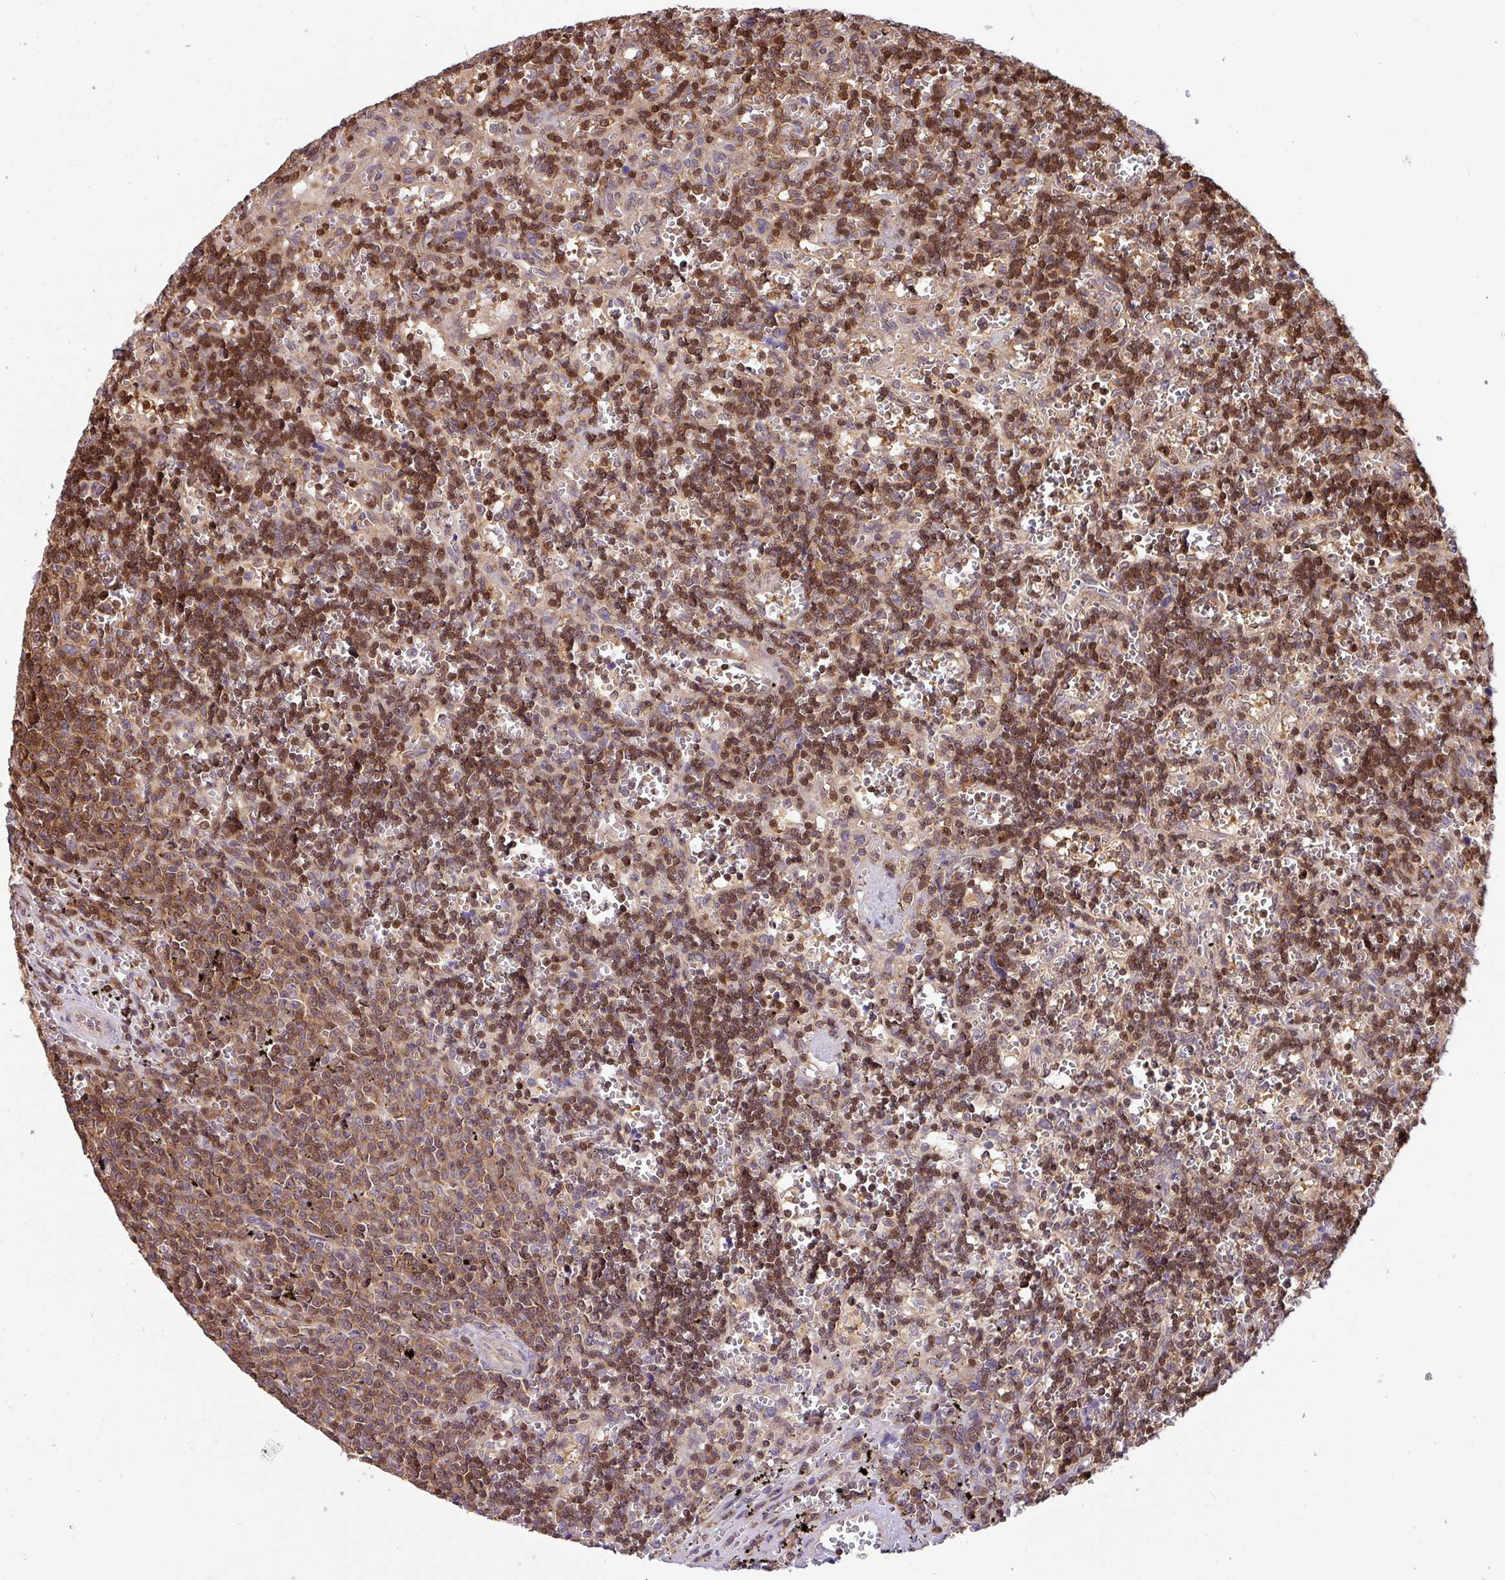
{"staining": {"intensity": "moderate", "quantity": "25%-75%", "location": "cytoplasmic/membranous,nuclear"}, "tissue": "lymphoma", "cell_type": "Tumor cells", "image_type": "cancer", "snomed": [{"axis": "morphology", "description": "Malignant lymphoma, non-Hodgkin's type, Low grade"}, {"axis": "topography", "description": "Spleen"}], "caption": "High-magnification brightfield microscopy of malignant lymphoma, non-Hodgkin's type (low-grade) stained with DAB (brown) and counterstained with hematoxylin (blue). tumor cells exhibit moderate cytoplasmic/membranous and nuclear positivity is seen in about25%-75% of cells.", "gene": "SHB", "patient": {"sex": "male", "age": 60}}